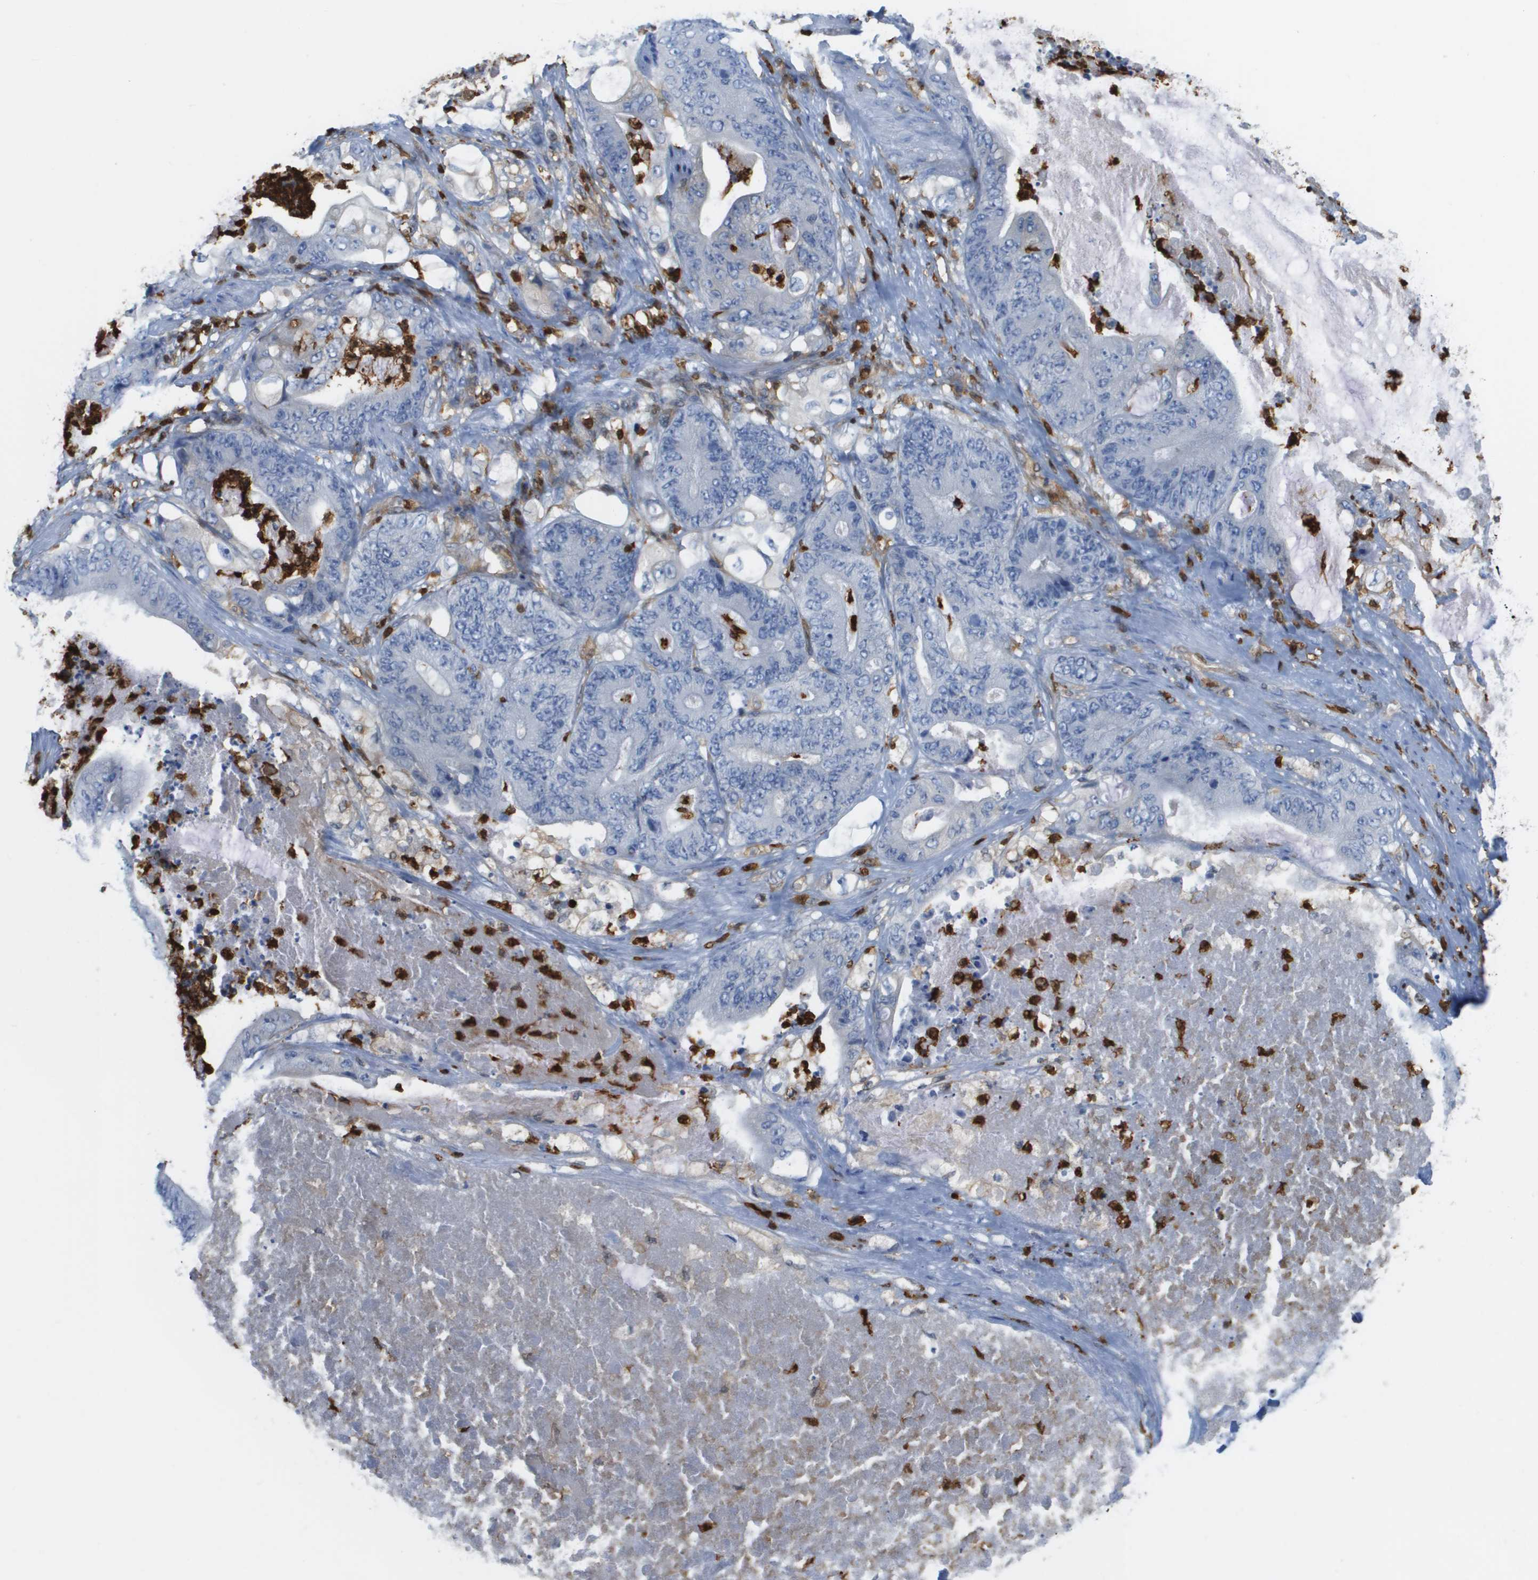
{"staining": {"intensity": "negative", "quantity": "none", "location": "none"}, "tissue": "stomach cancer", "cell_type": "Tumor cells", "image_type": "cancer", "snomed": [{"axis": "morphology", "description": "Adenocarcinoma, NOS"}, {"axis": "topography", "description": "Stomach"}], "caption": "This is a photomicrograph of immunohistochemistry staining of stomach adenocarcinoma, which shows no expression in tumor cells.", "gene": "DOCK5", "patient": {"sex": "female", "age": 73}}